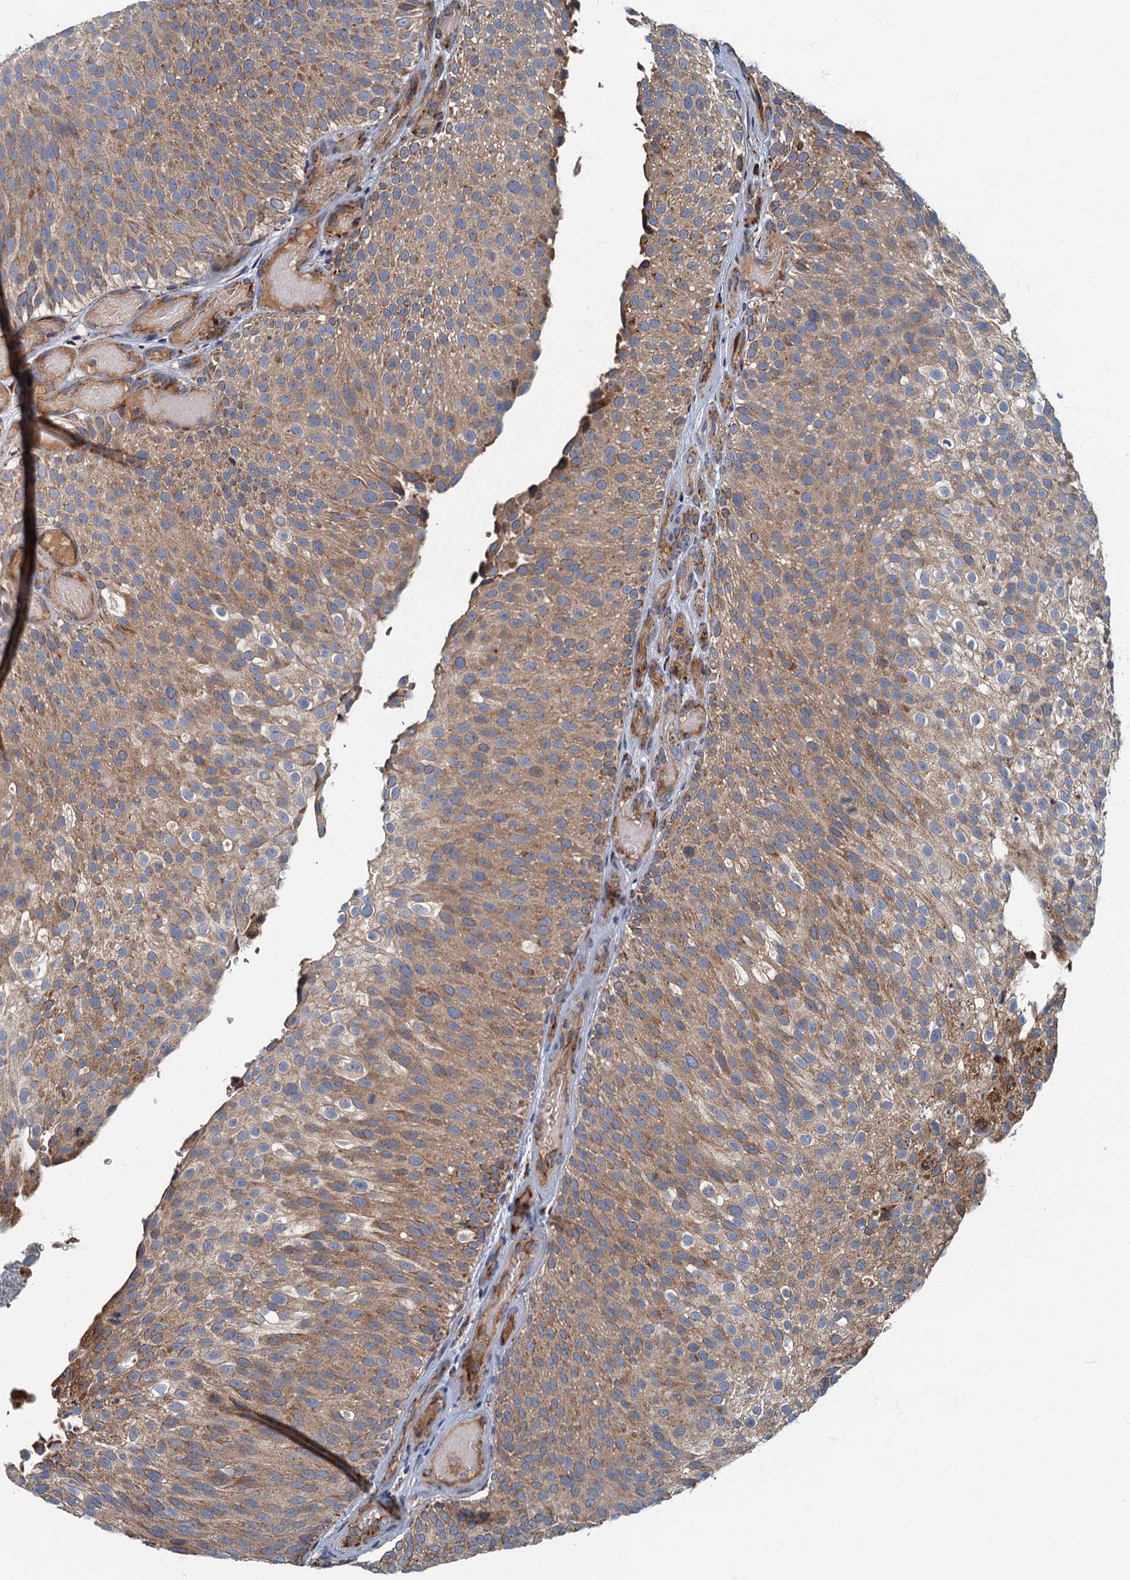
{"staining": {"intensity": "moderate", "quantity": ">75%", "location": "cytoplasmic/membranous"}, "tissue": "urothelial cancer", "cell_type": "Tumor cells", "image_type": "cancer", "snomed": [{"axis": "morphology", "description": "Urothelial carcinoma, Low grade"}, {"axis": "topography", "description": "Urinary bladder"}], "caption": "Immunohistochemistry (DAB) staining of human urothelial cancer demonstrates moderate cytoplasmic/membranous protein staining in about >75% of tumor cells.", "gene": "SPDYC", "patient": {"sex": "male", "age": 78}}